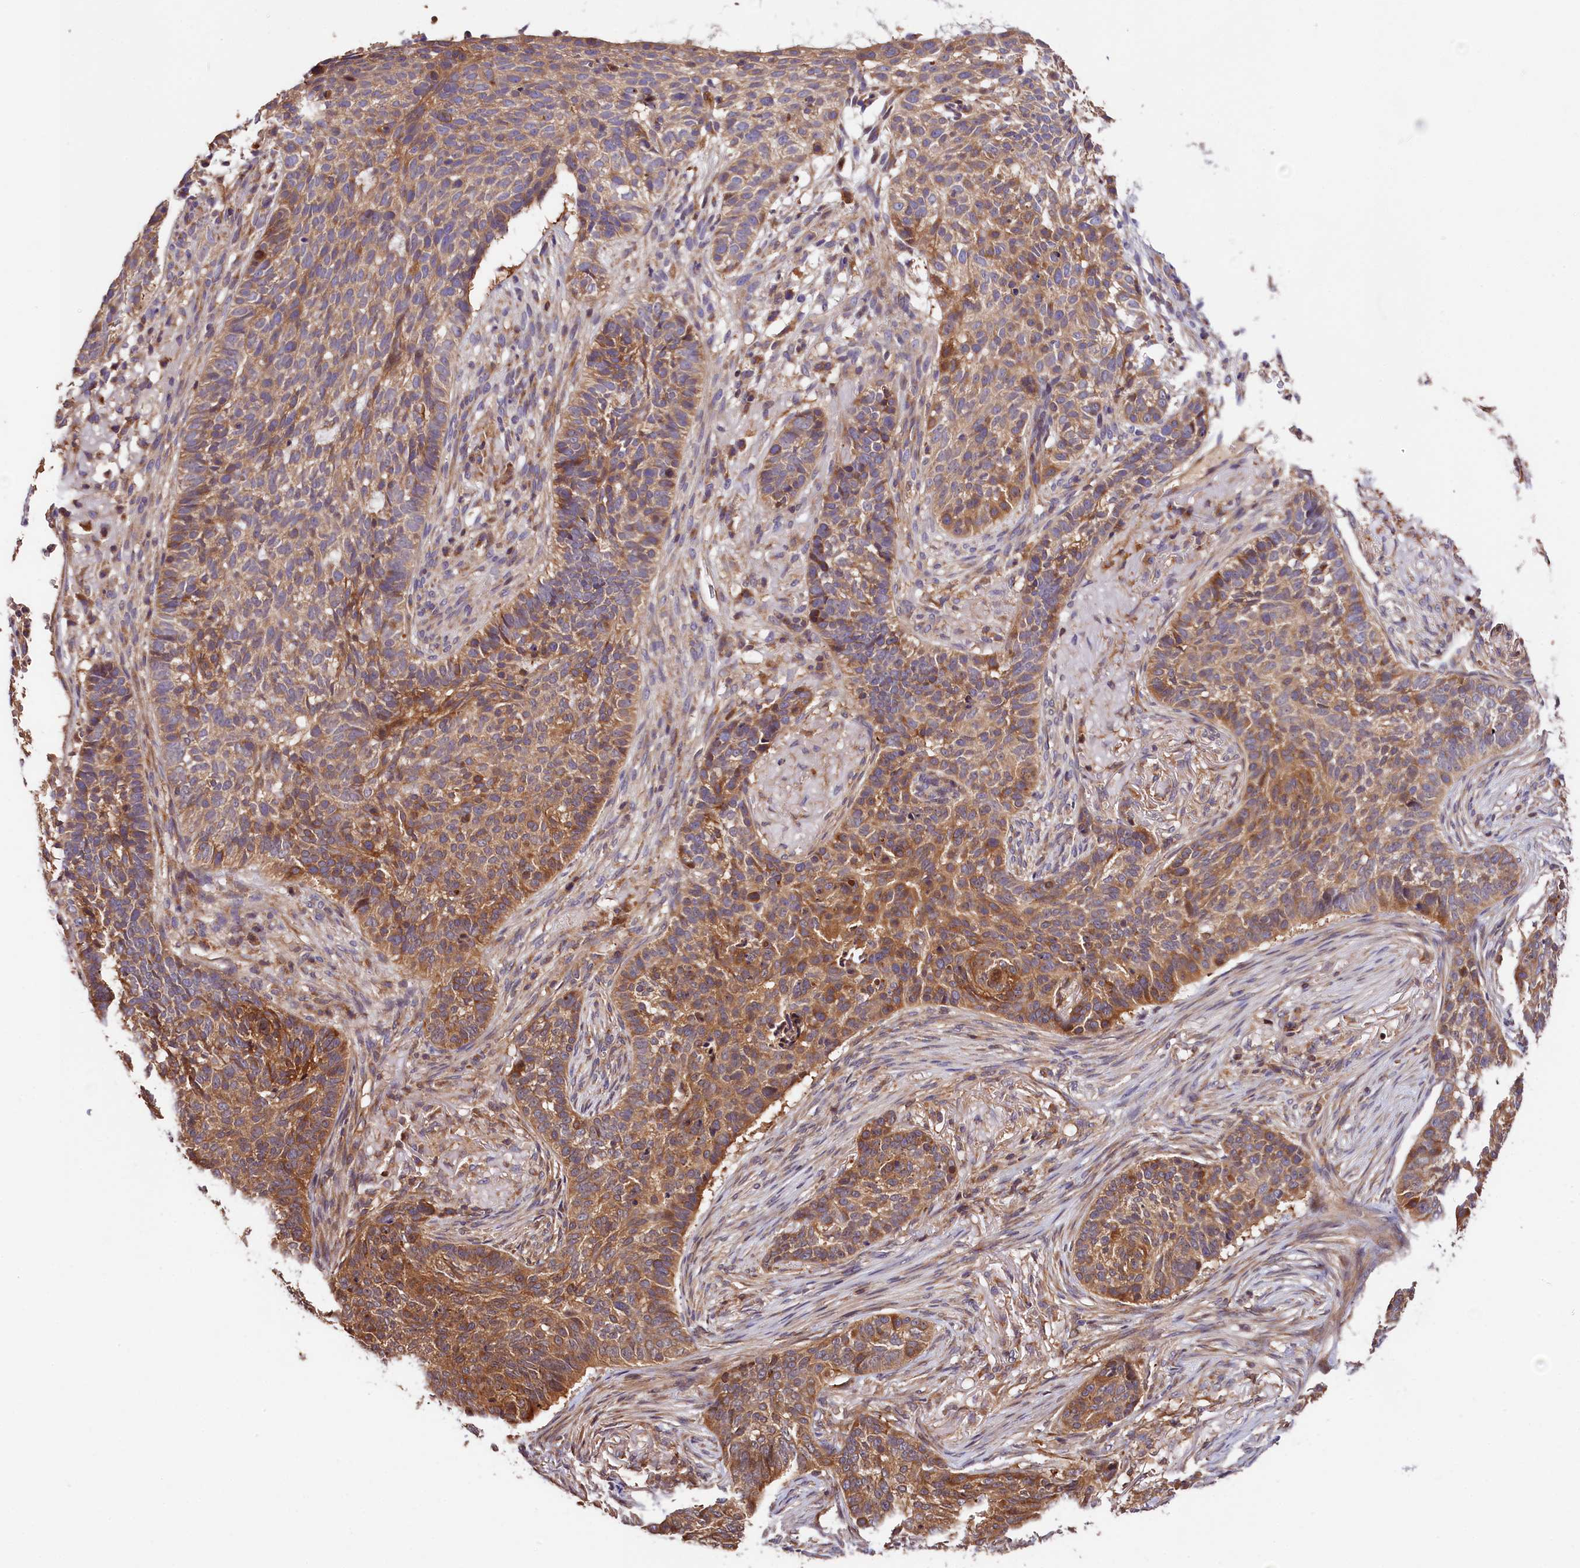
{"staining": {"intensity": "moderate", "quantity": ">75%", "location": "cytoplasmic/membranous"}, "tissue": "skin cancer", "cell_type": "Tumor cells", "image_type": "cancer", "snomed": [{"axis": "morphology", "description": "Basal cell carcinoma"}, {"axis": "topography", "description": "Skin"}], "caption": "Immunohistochemistry (DAB) staining of basal cell carcinoma (skin) displays moderate cytoplasmic/membranous protein expression in about >75% of tumor cells. (DAB IHC with brightfield microscopy, high magnification).", "gene": "KPTN", "patient": {"sex": "male", "age": 85}}